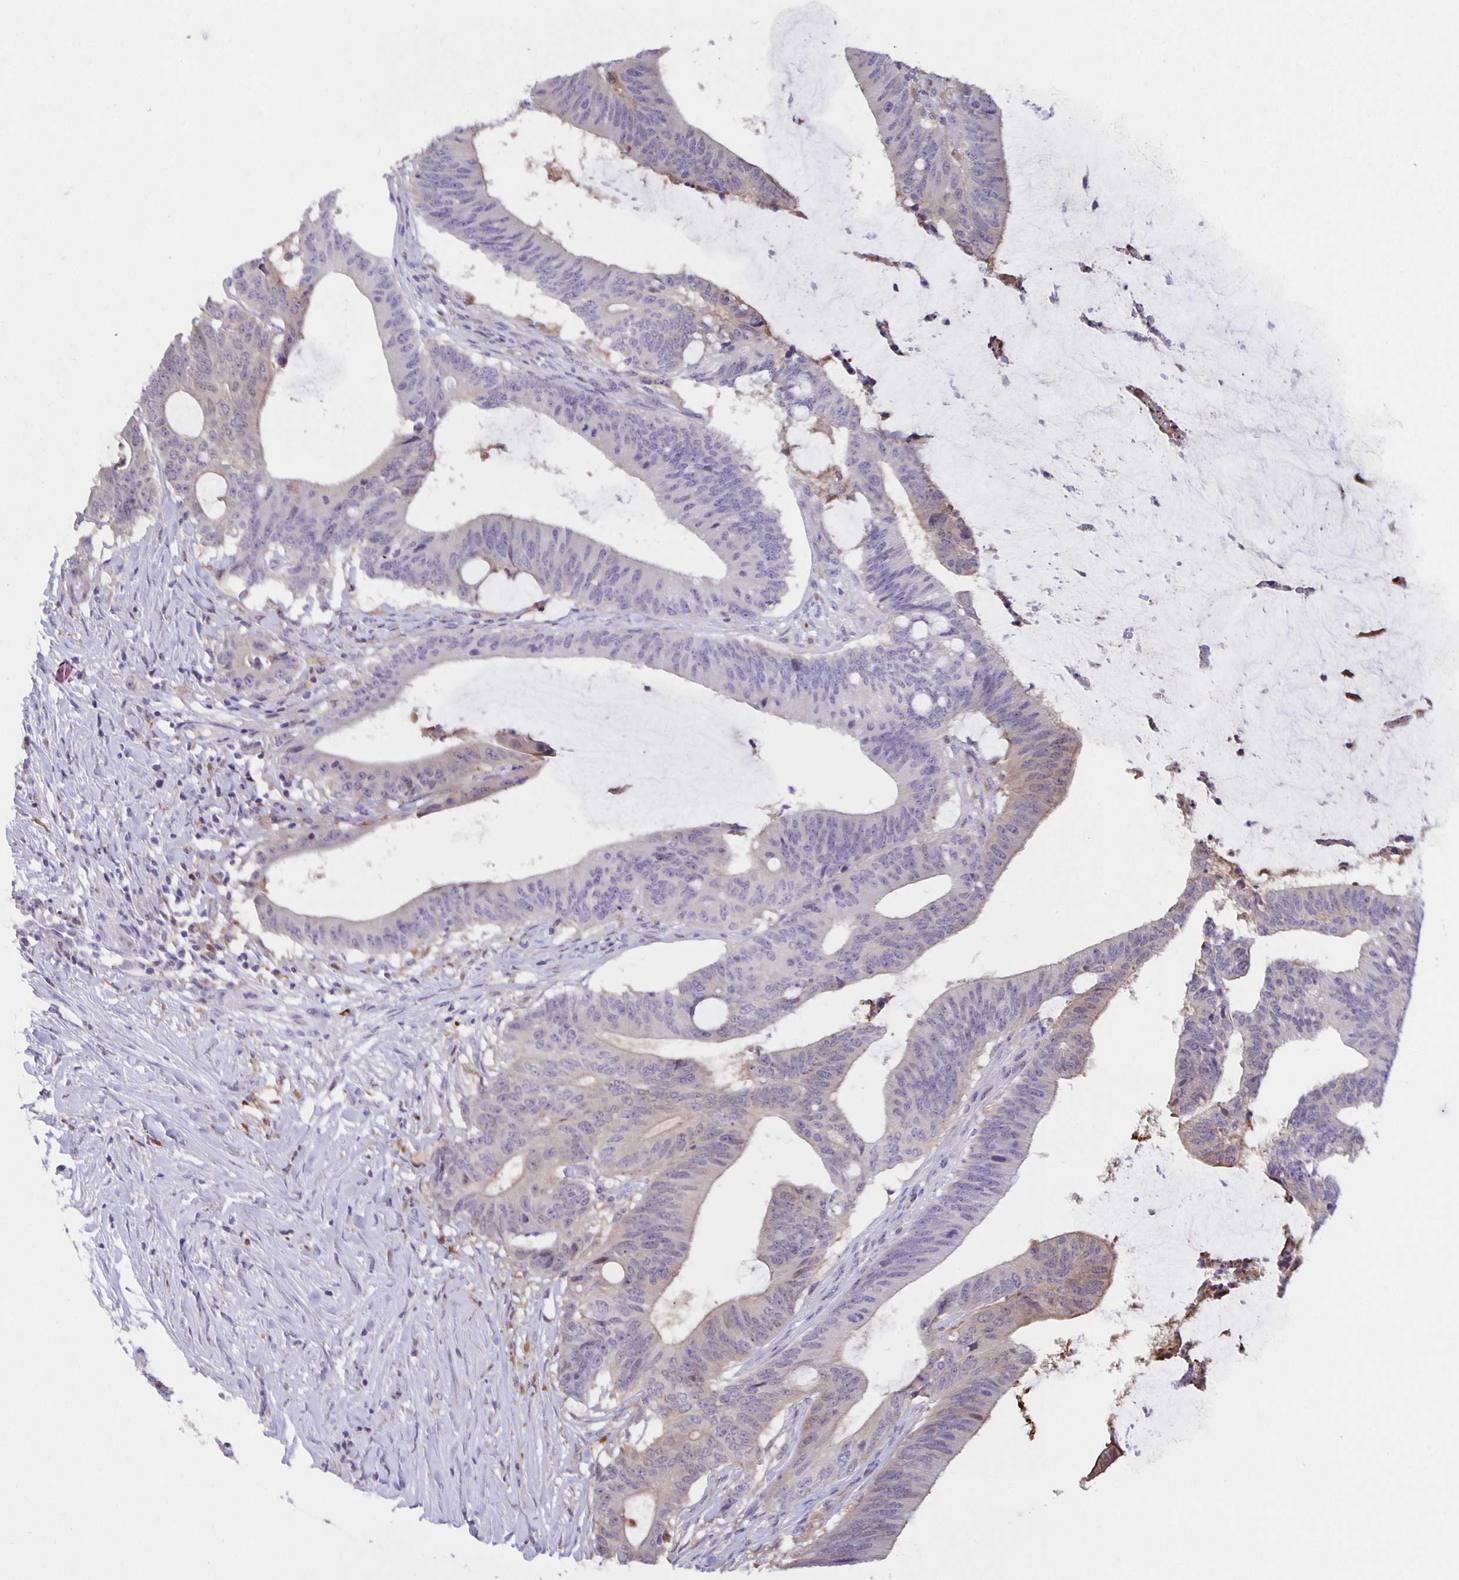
{"staining": {"intensity": "weak", "quantity": "<25%", "location": "cytoplasmic/membranous"}, "tissue": "colorectal cancer", "cell_type": "Tumor cells", "image_type": "cancer", "snomed": [{"axis": "morphology", "description": "Adenocarcinoma, NOS"}, {"axis": "topography", "description": "Colon"}], "caption": "The photomicrograph exhibits no staining of tumor cells in colorectal cancer.", "gene": "MARCHF6", "patient": {"sex": "female", "age": 43}}